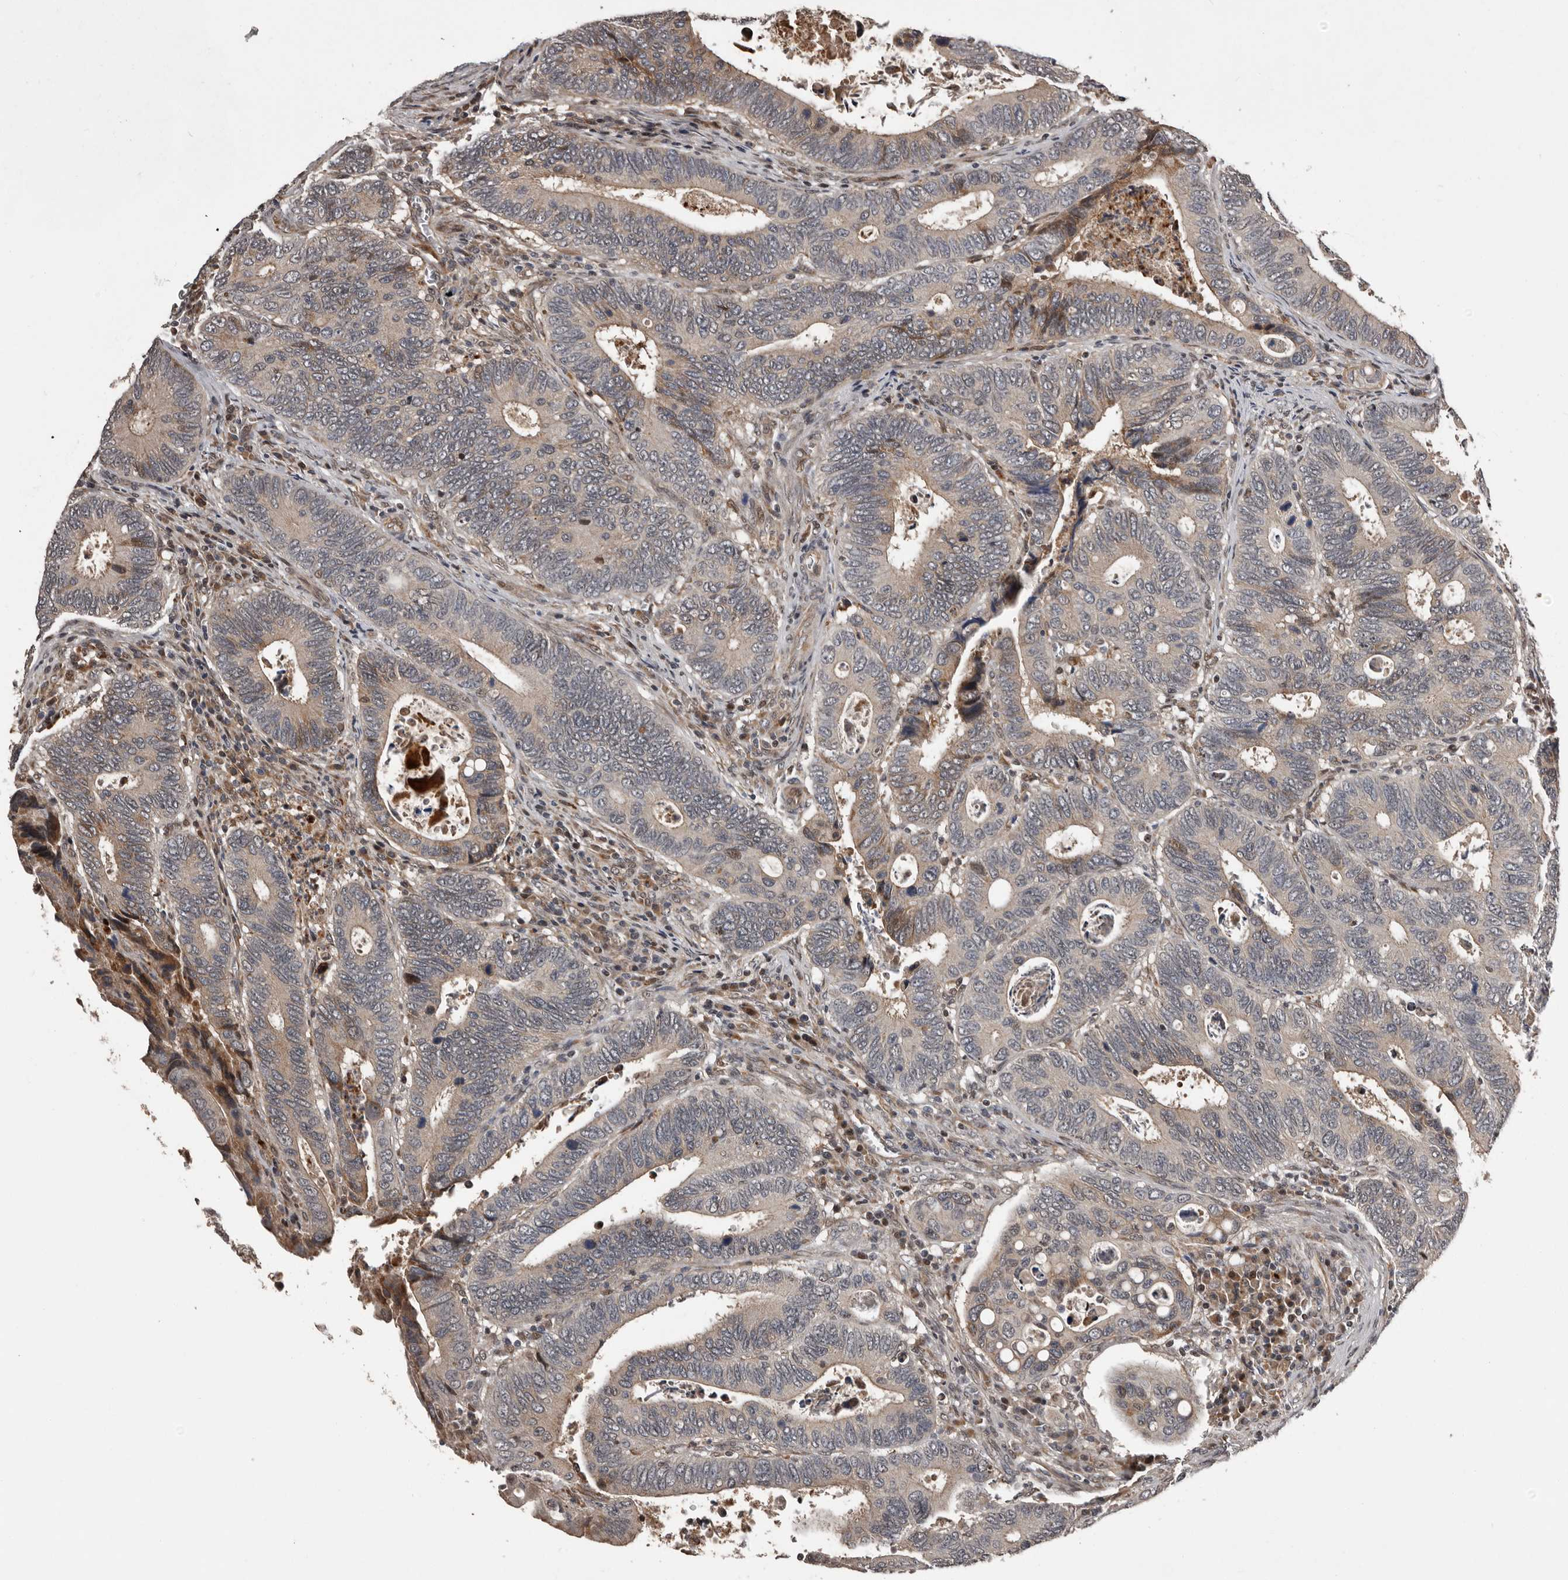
{"staining": {"intensity": "moderate", "quantity": "<25%", "location": "cytoplasmic/membranous"}, "tissue": "colorectal cancer", "cell_type": "Tumor cells", "image_type": "cancer", "snomed": [{"axis": "morphology", "description": "Adenocarcinoma, NOS"}, {"axis": "topography", "description": "Colon"}], "caption": "Immunohistochemistry staining of colorectal cancer, which reveals low levels of moderate cytoplasmic/membranous expression in about <25% of tumor cells indicating moderate cytoplasmic/membranous protein staining. The staining was performed using DAB (brown) for protein detection and nuclei were counterstained in hematoxylin (blue).", "gene": "SERTAD4", "patient": {"sex": "male", "age": 72}}